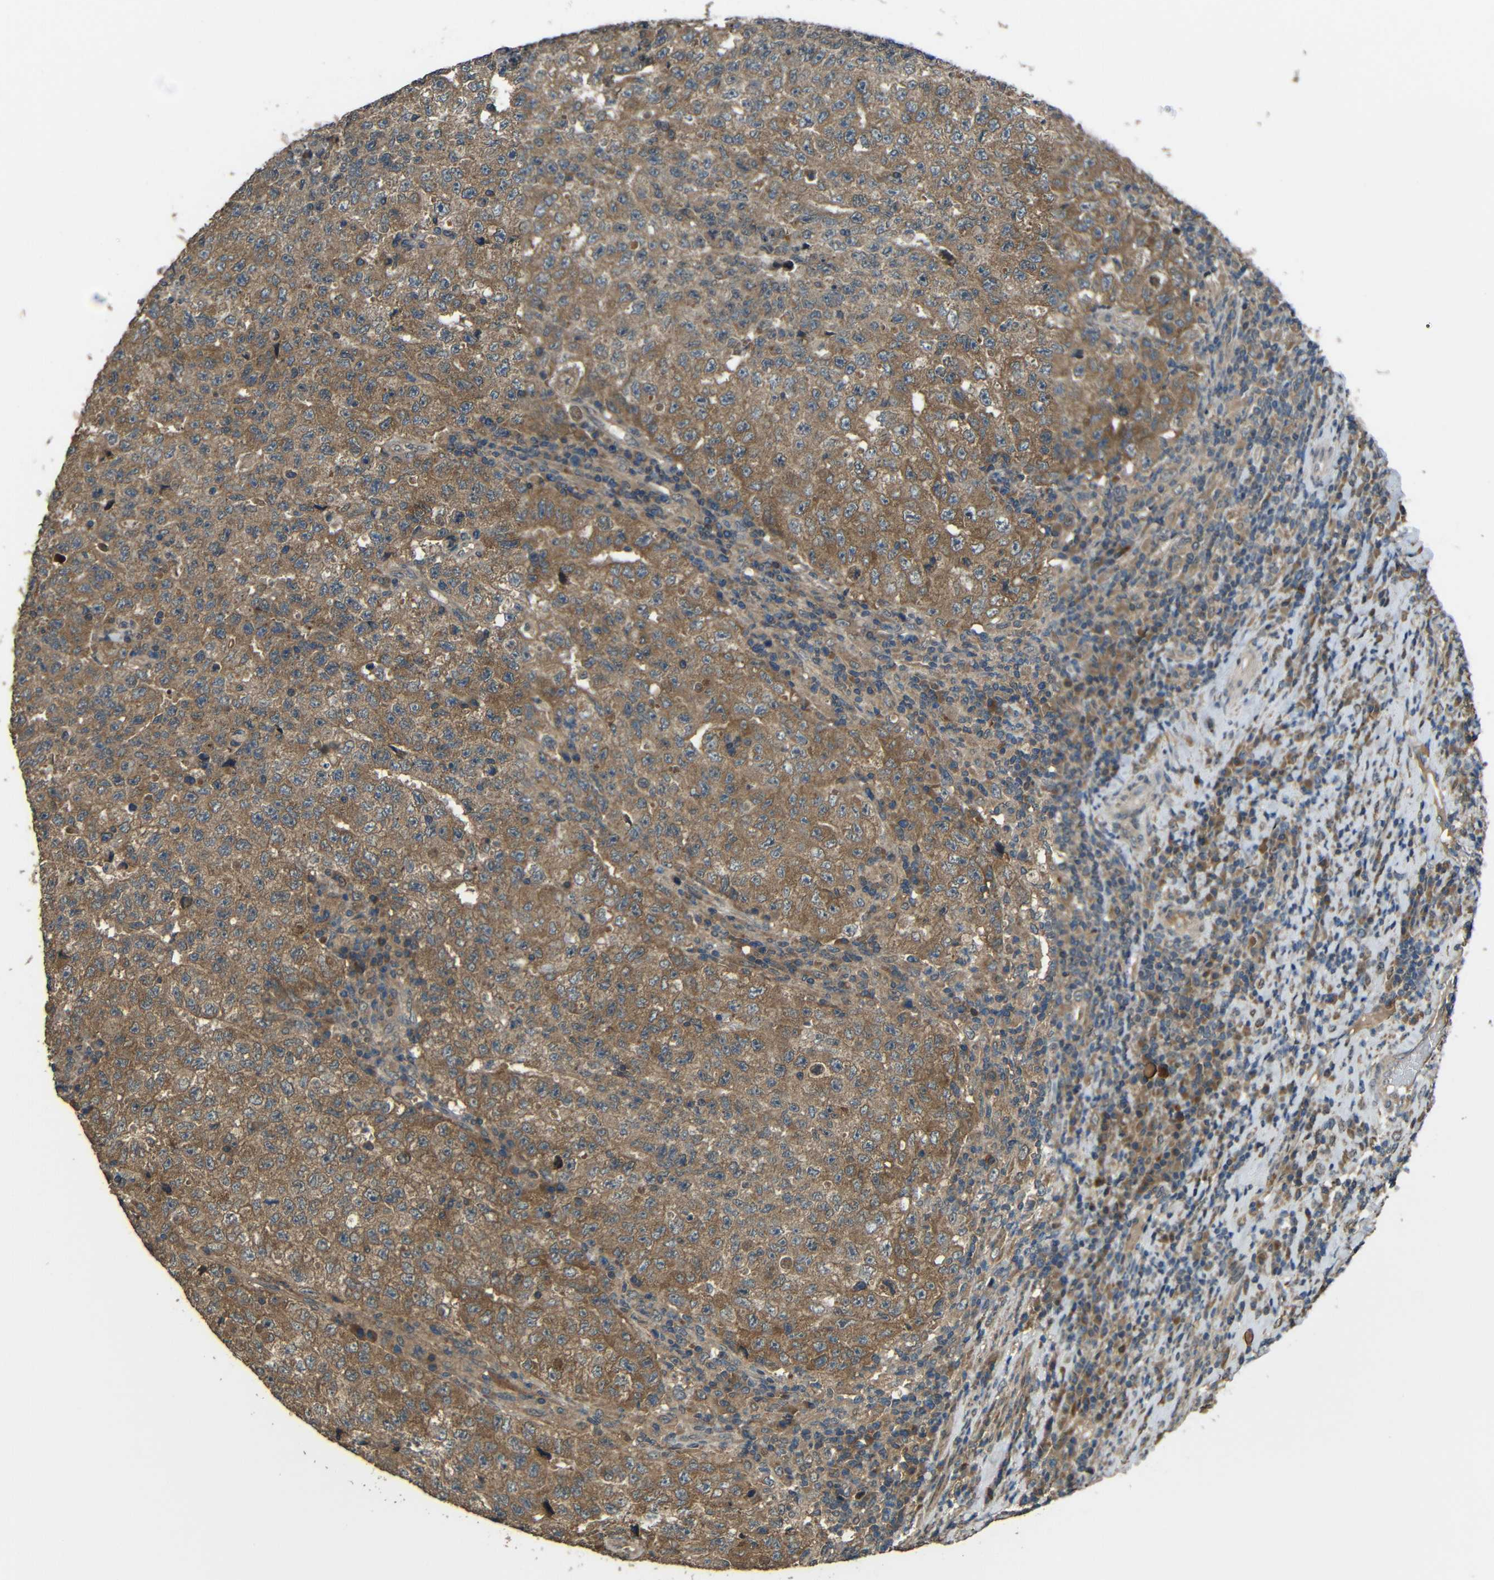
{"staining": {"intensity": "moderate", "quantity": ">75%", "location": "cytoplasmic/membranous"}, "tissue": "testis cancer", "cell_type": "Tumor cells", "image_type": "cancer", "snomed": [{"axis": "morphology", "description": "Necrosis, NOS"}, {"axis": "morphology", "description": "Carcinoma, Embryonal, NOS"}, {"axis": "topography", "description": "Testis"}], "caption": "Testis embryonal carcinoma stained with immunohistochemistry demonstrates moderate cytoplasmic/membranous staining in about >75% of tumor cells. The staining was performed using DAB (3,3'-diaminobenzidine) to visualize the protein expression in brown, while the nuclei were stained in blue with hematoxylin (Magnification: 20x).", "gene": "ACACA", "patient": {"sex": "male", "age": 19}}